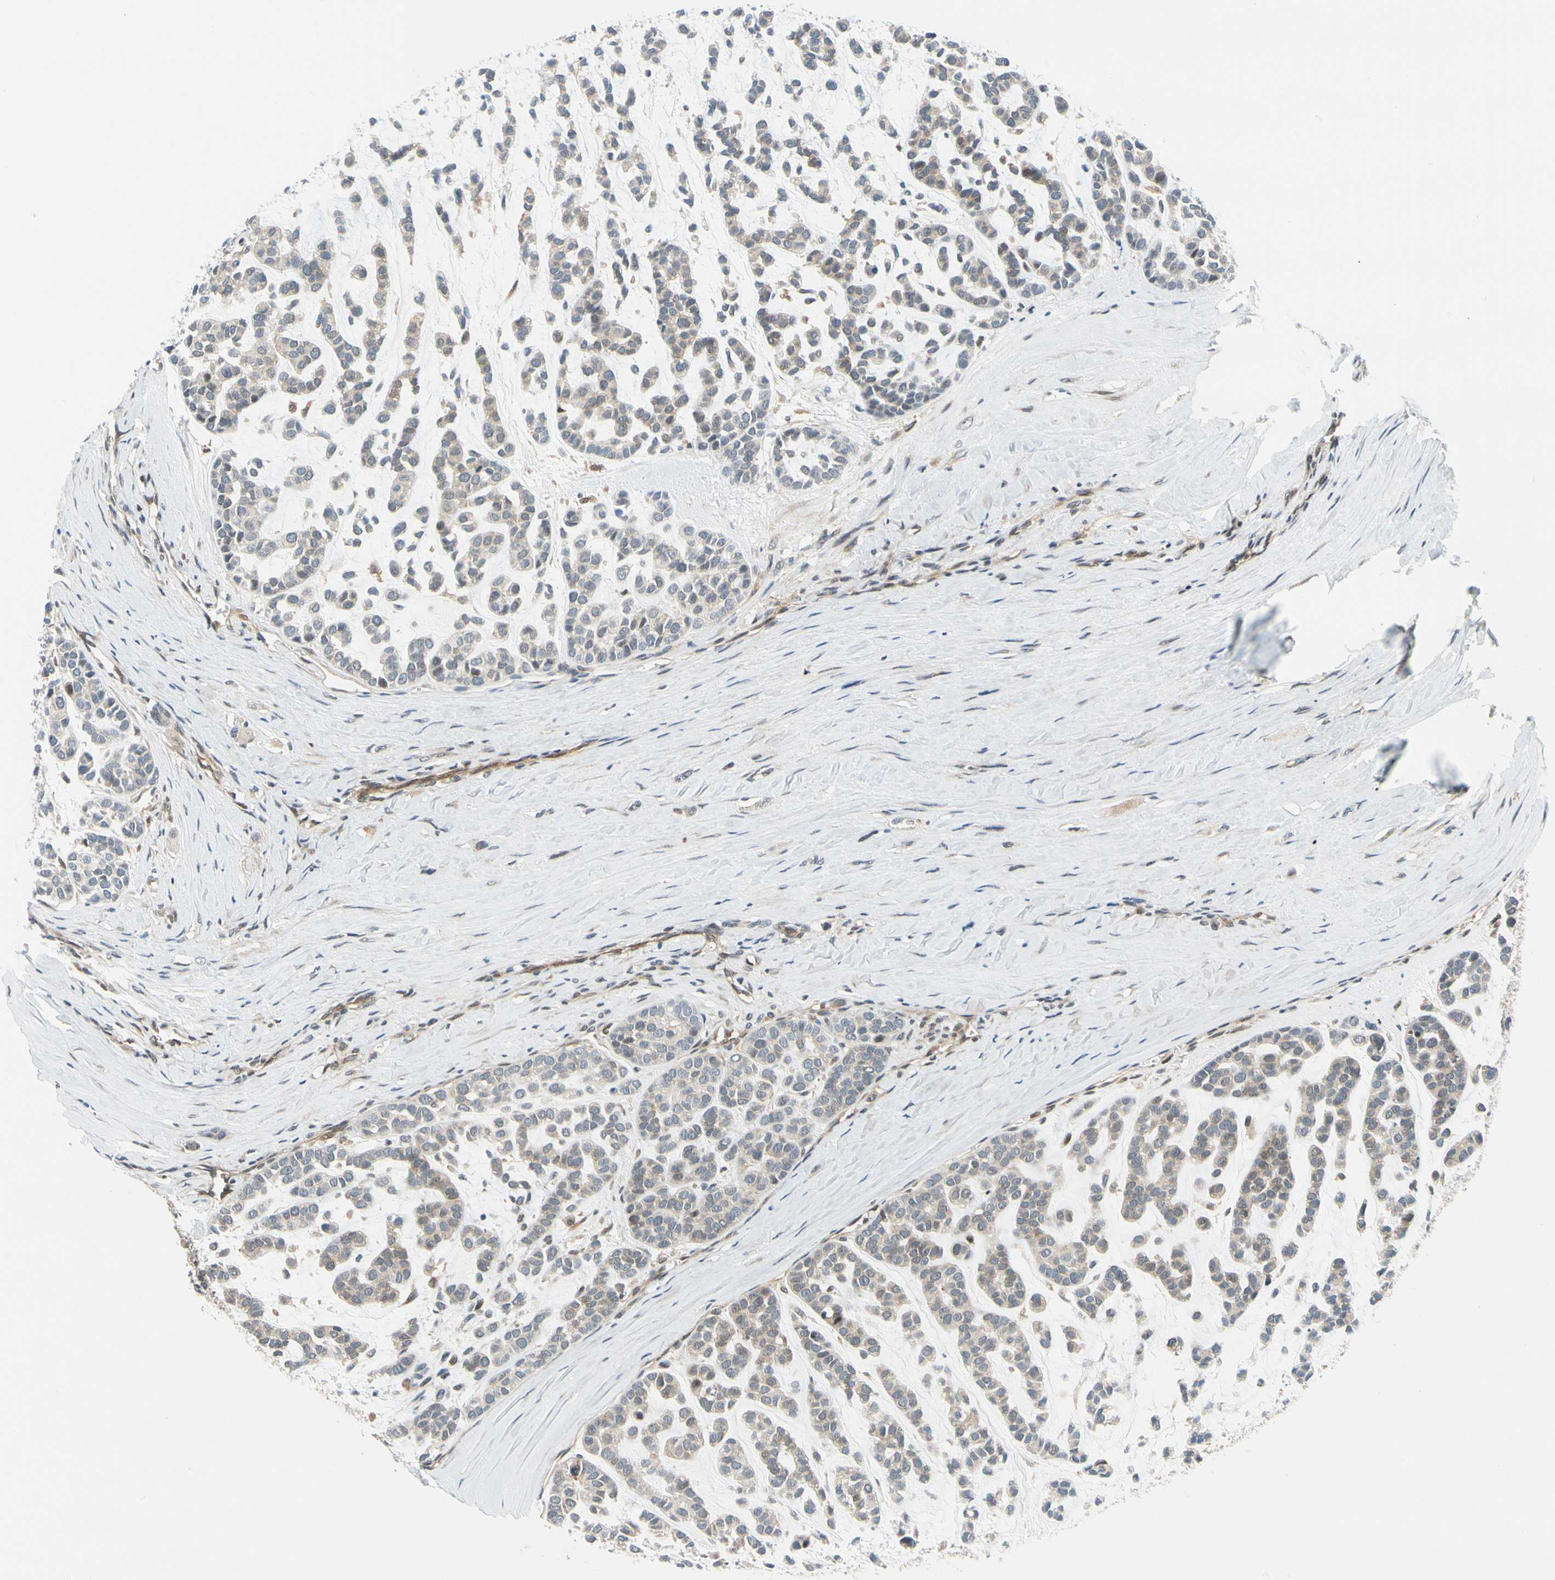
{"staining": {"intensity": "weak", "quantity": "<25%", "location": "cytoplasmic/membranous"}, "tissue": "head and neck cancer", "cell_type": "Tumor cells", "image_type": "cancer", "snomed": [{"axis": "morphology", "description": "Adenocarcinoma, NOS"}, {"axis": "morphology", "description": "Adenoma, NOS"}, {"axis": "topography", "description": "Head-Neck"}], "caption": "This is an IHC image of human head and neck cancer (adenocarcinoma). There is no positivity in tumor cells.", "gene": "MAPK9", "patient": {"sex": "female", "age": 55}}